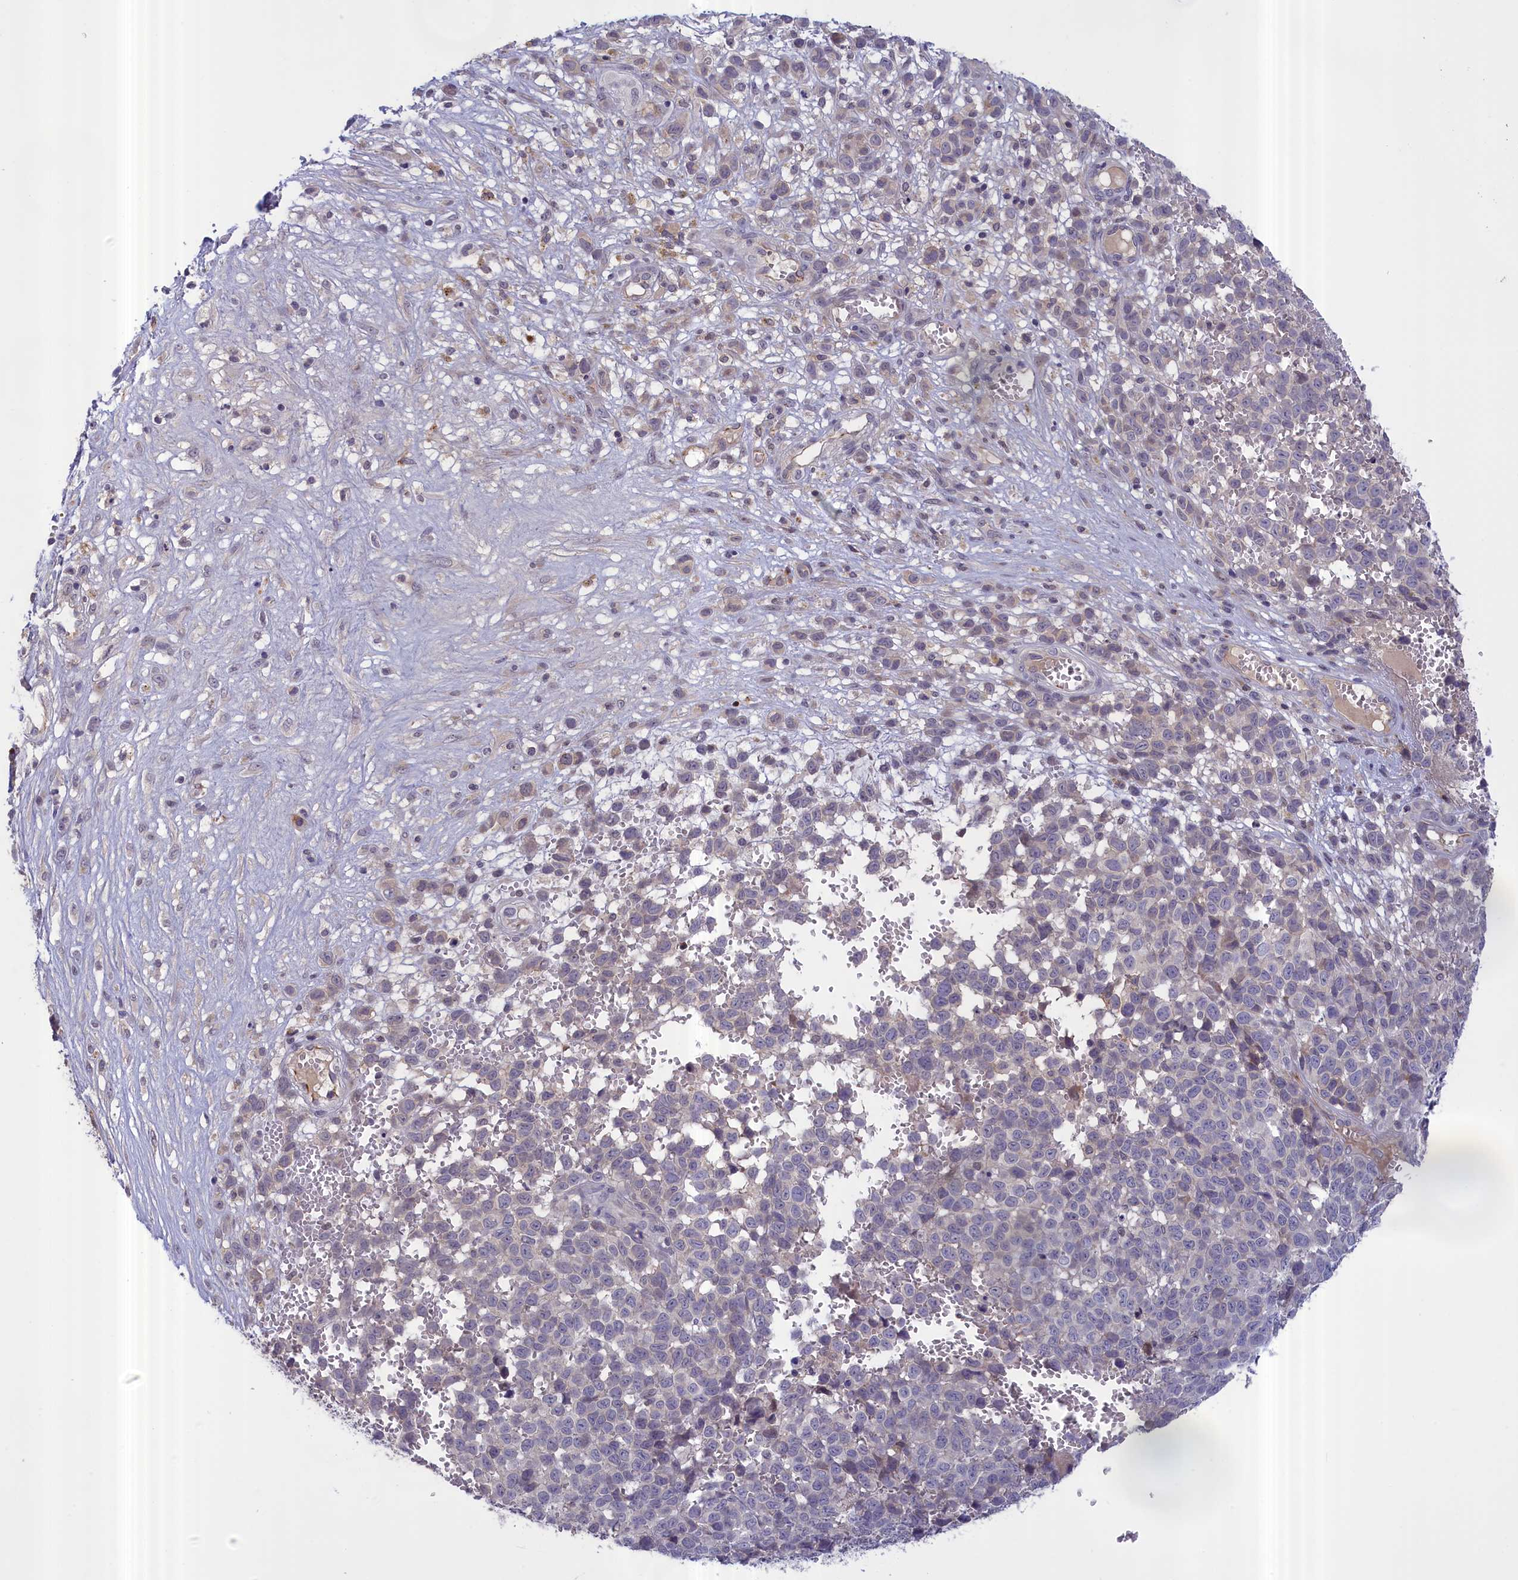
{"staining": {"intensity": "negative", "quantity": "none", "location": "none"}, "tissue": "melanoma", "cell_type": "Tumor cells", "image_type": "cancer", "snomed": [{"axis": "morphology", "description": "Malignant melanoma, NOS"}, {"axis": "topography", "description": "Nose, NOS"}], "caption": "Tumor cells show no significant protein positivity in melanoma. Nuclei are stained in blue.", "gene": "IGFALS", "patient": {"sex": "female", "age": 48}}